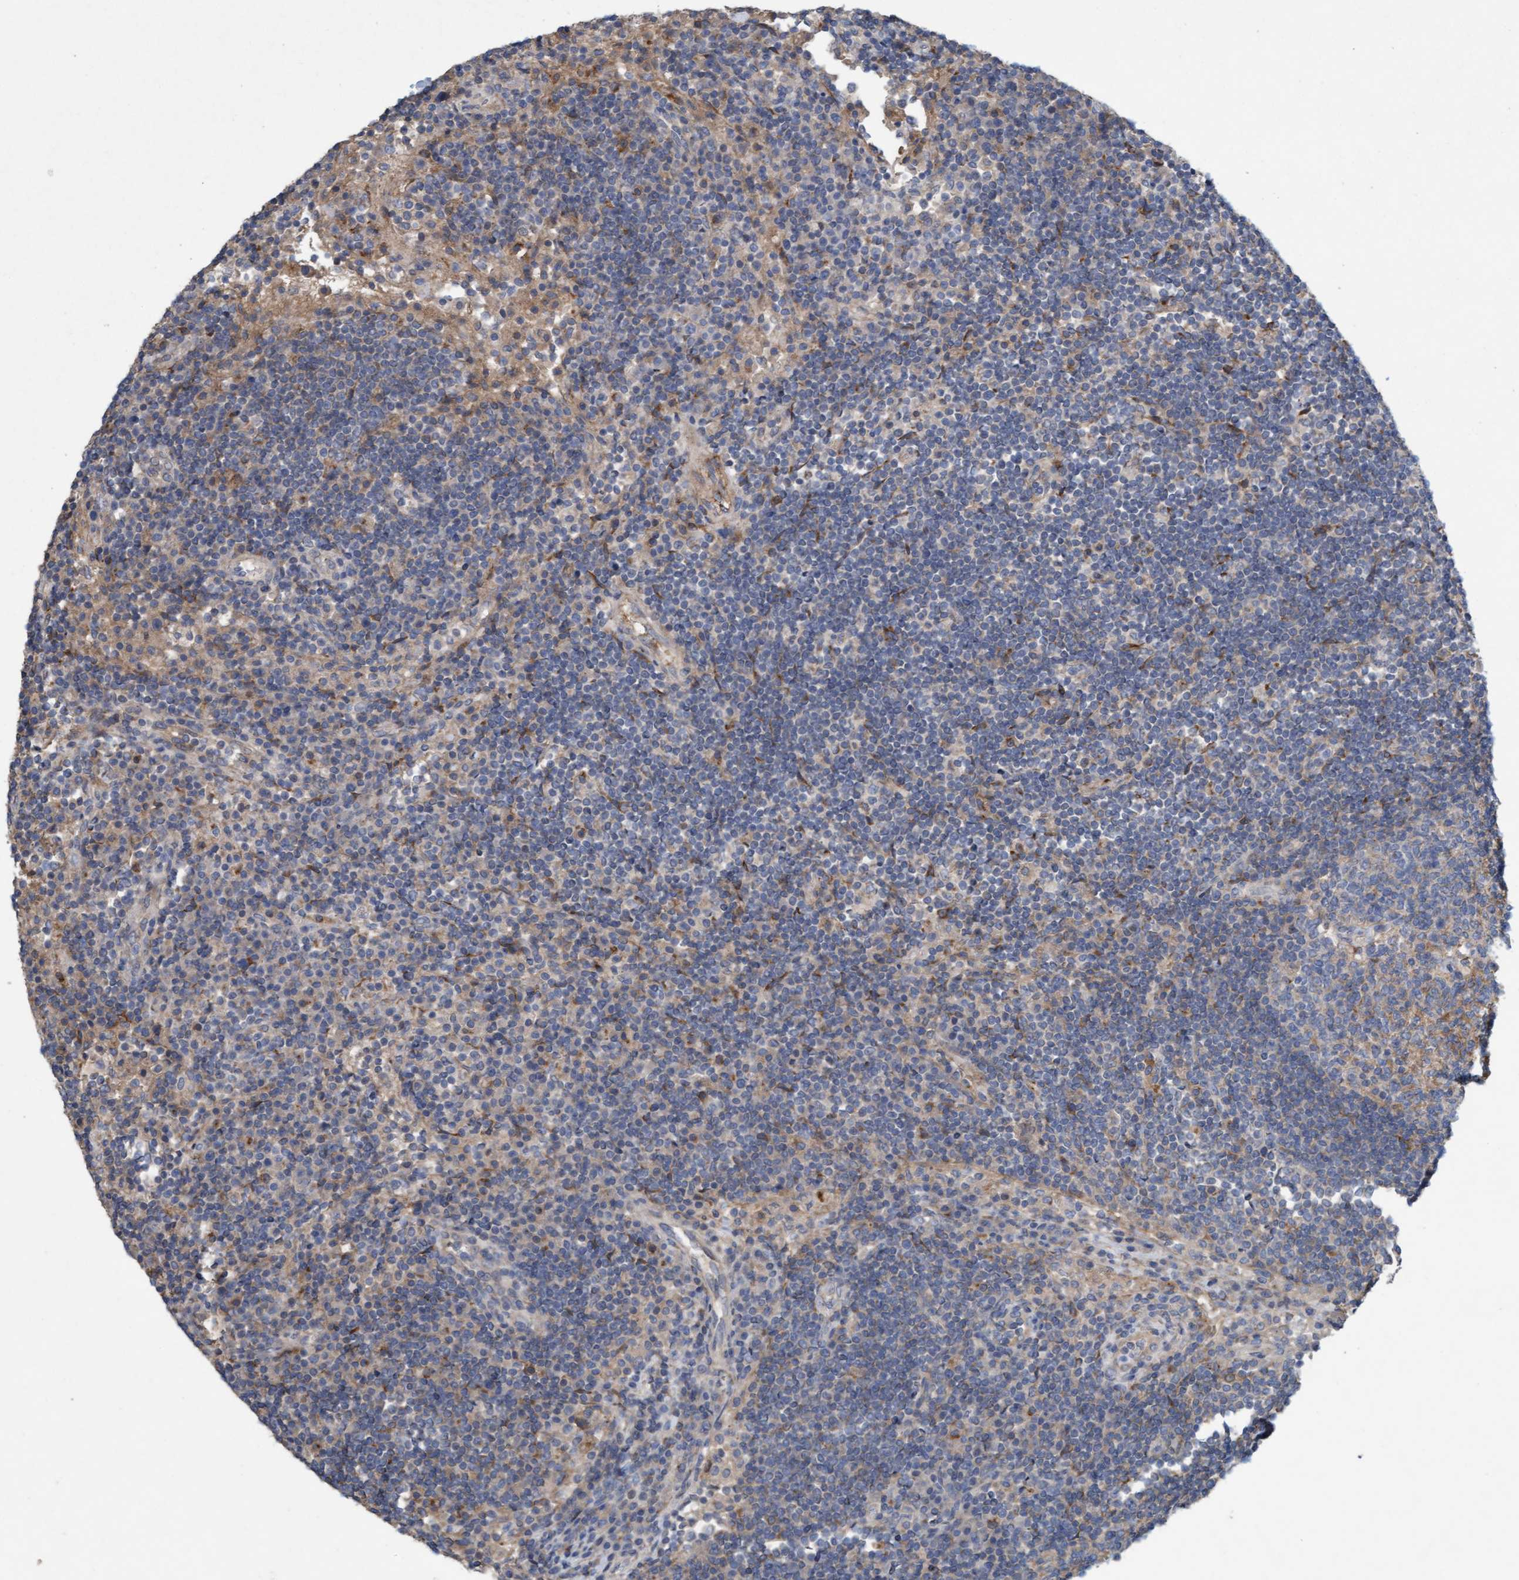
{"staining": {"intensity": "weak", "quantity": "<25%", "location": "cytoplasmic/membranous"}, "tissue": "lymph node", "cell_type": "Germinal center cells", "image_type": "normal", "snomed": [{"axis": "morphology", "description": "Normal tissue, NOS"}, {"axis": "topography", "description": "Lymph node"}], "caption": "DAB (3,3'-diaminobenzidine) immunohistochemical staining of normal lymph node displays no significant expression in germinal center cells.", "gene": "DDHD2", "patient": {"sex": "female", "age": 53}}